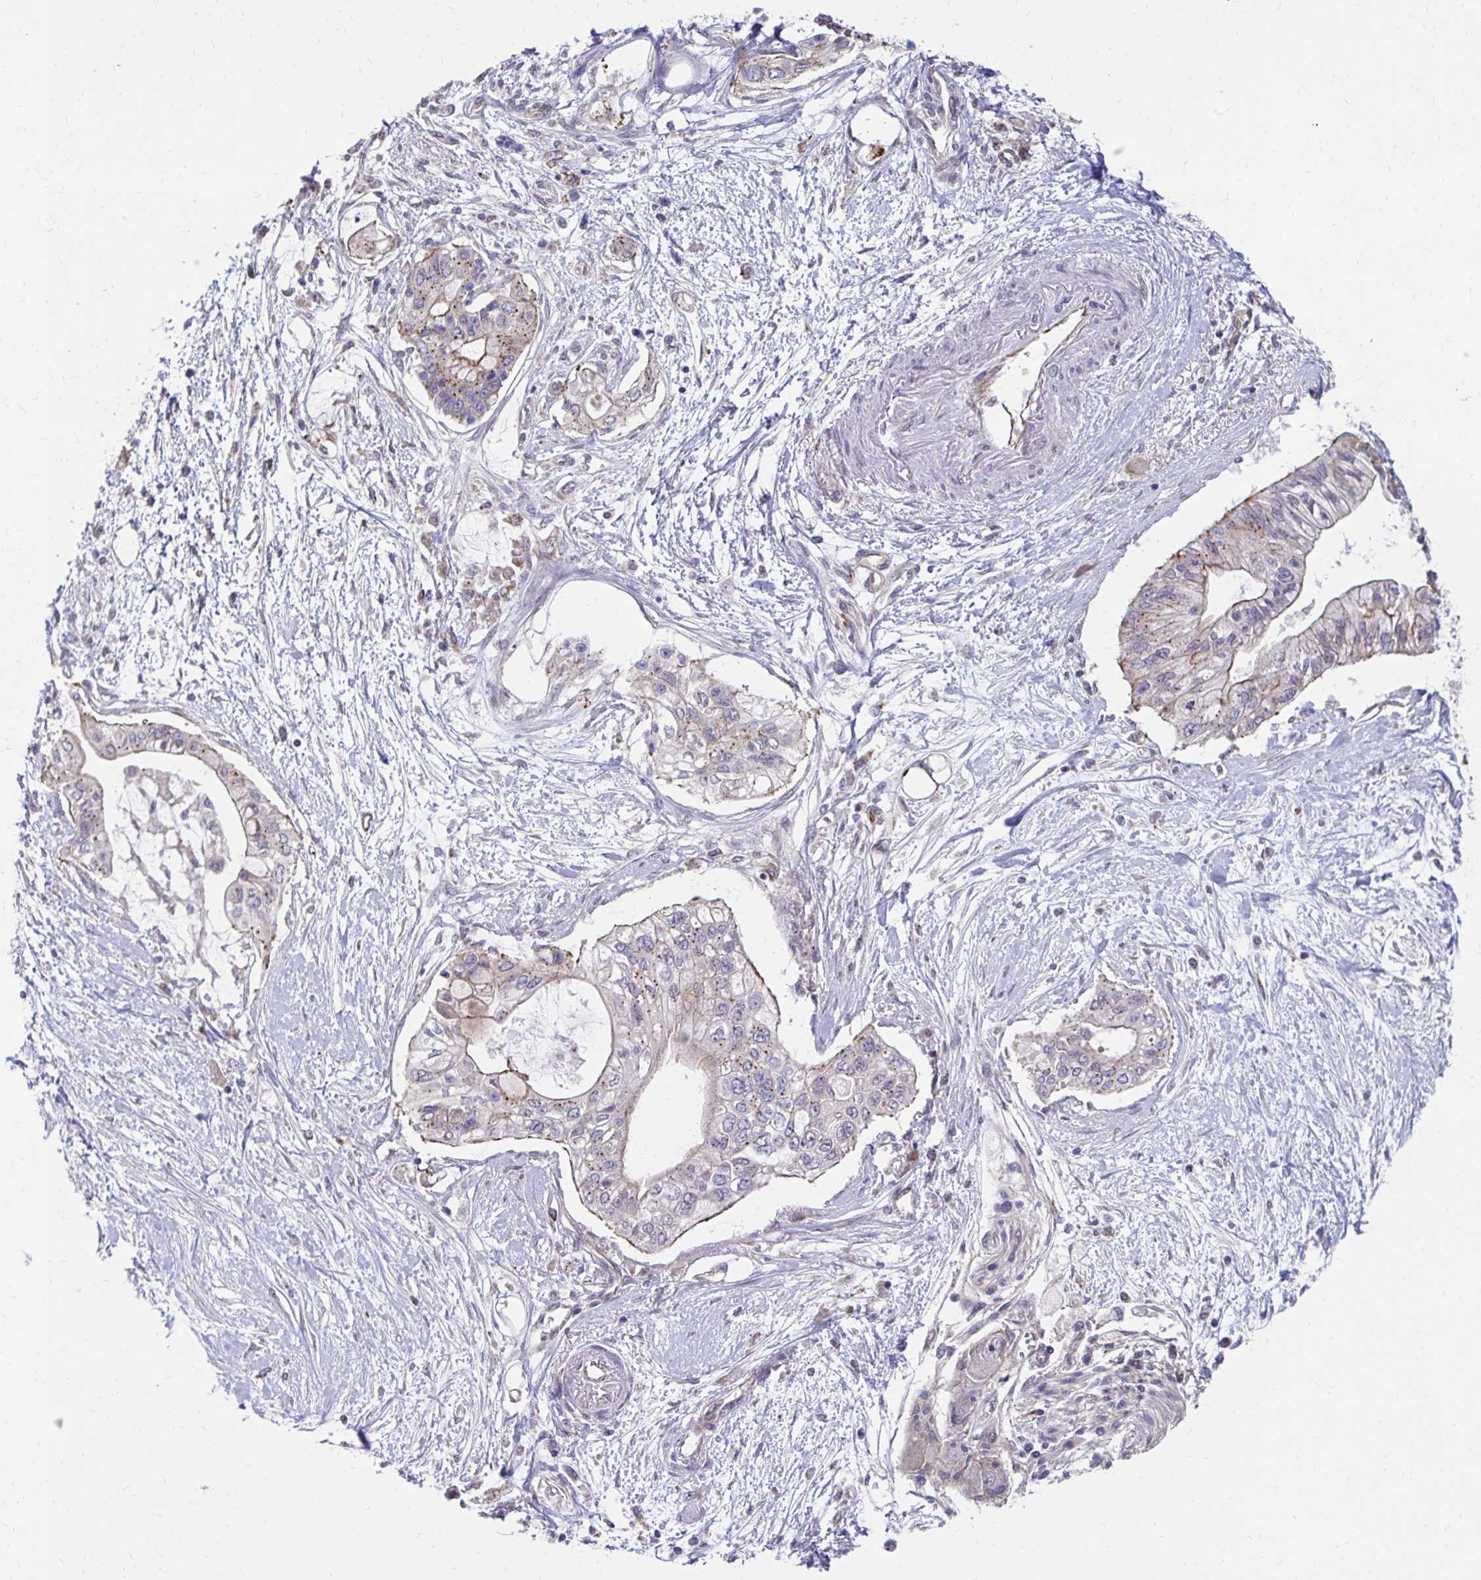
{"staining": {"intensity": "weak", "quantity": "25%-75%", "location": "cytoplasmic/membranous"}, "tissue": "pancreatic cancer", "cell_type": "Tumor cells", "image_type": "cancer", "snomed": [{"axis": "morphology", "description": "Adenocarcinoma, NOS"}, {"axis": "topography", "description": "Pancreas"}], "caption": "A photomicrograph of adenocarcinoma (pancreatic) stained for a protein reveals weak cytoplasmic/membranous brown staining in tumor cells.", "gene": "ITPR2", "patient": {"sex": "female", "age": 77}}